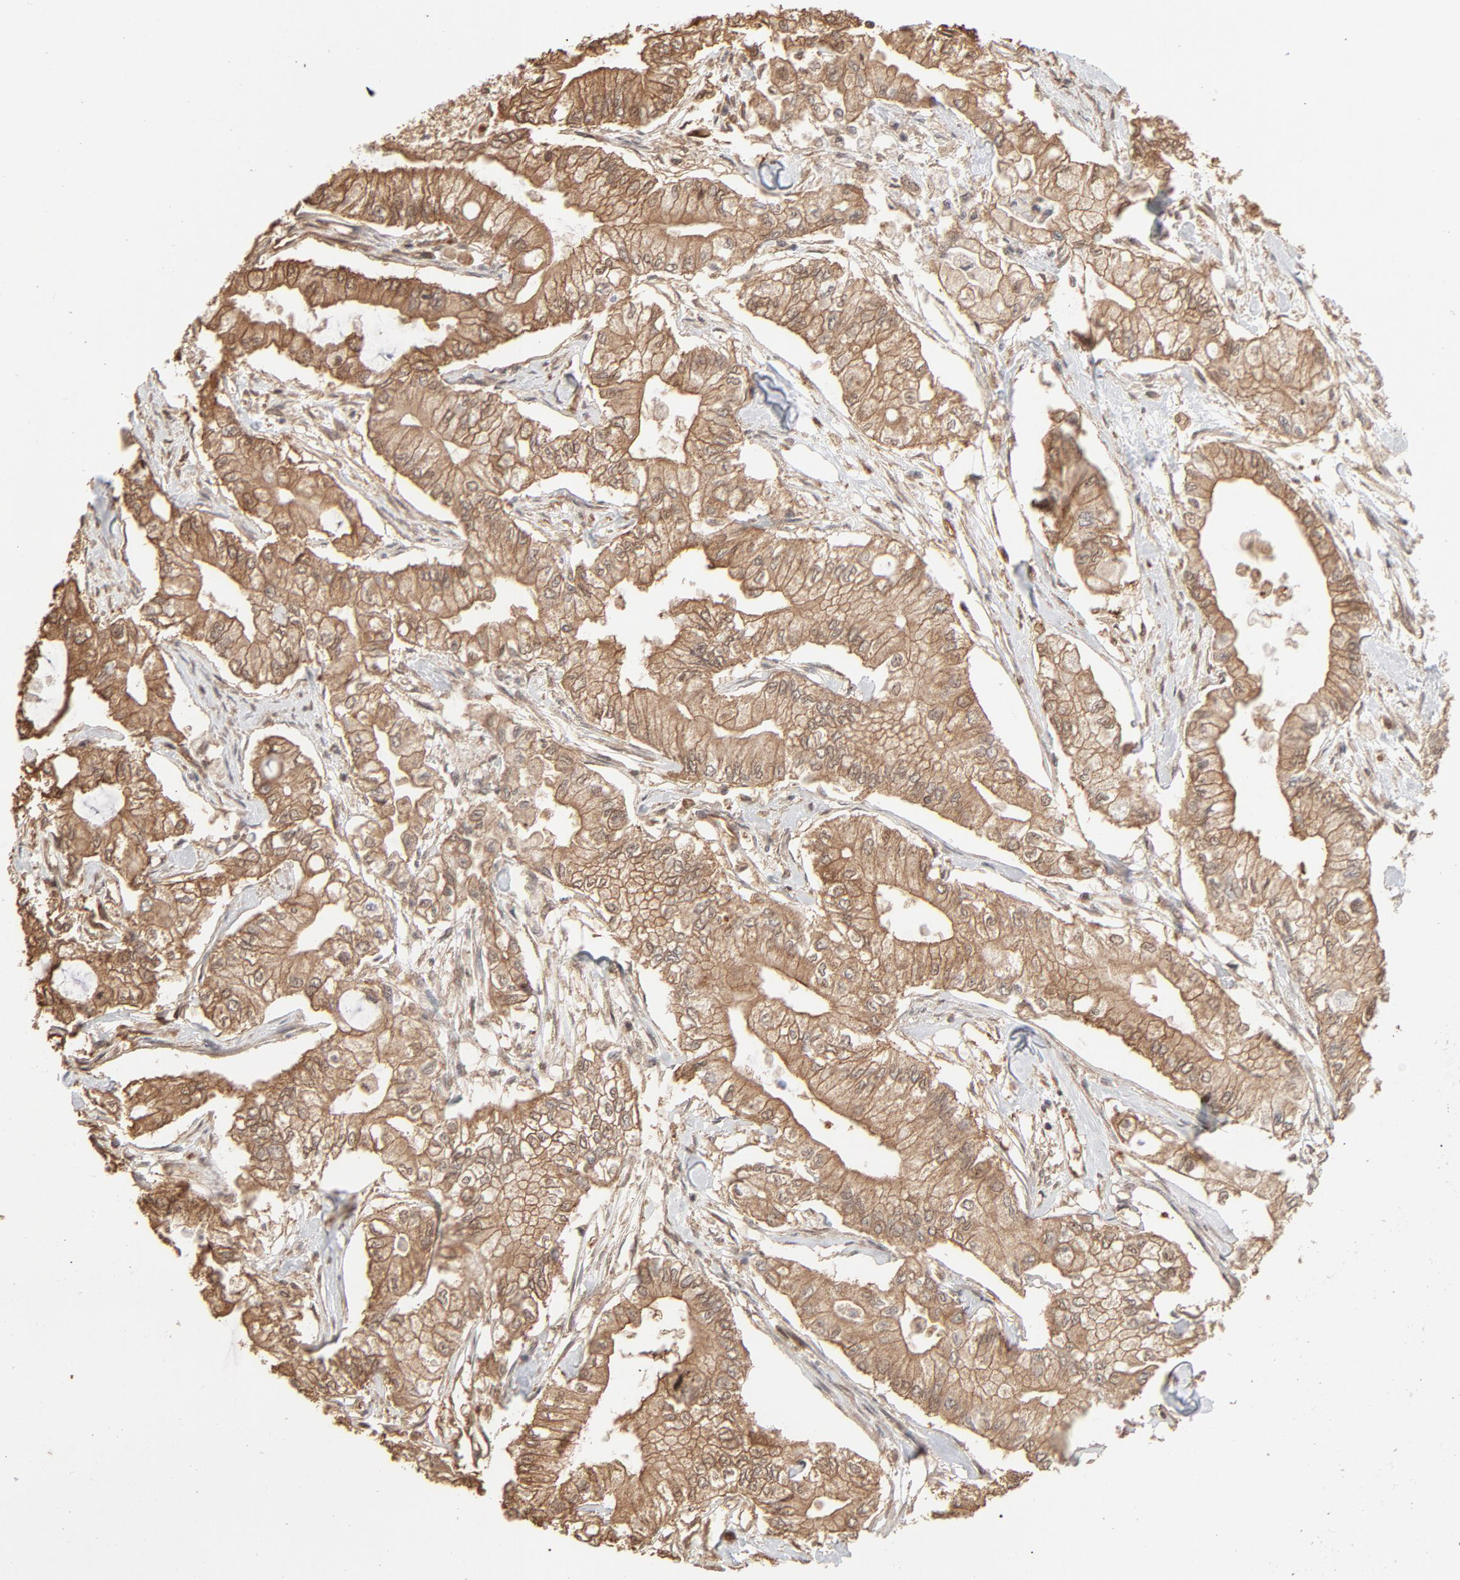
{"staining": {"intensity": "moderate", "quantity": ">75%", "location": "cytoplasmic/membranous"}, "tissue": "pancreatic cancer", "cell_type": "Tumor cells", "image_type": "cancer", "snomed": [{"axis": "morphology", "description": "Adenocarcinoma, NOS"}, {"axis": "topography", "description": "Pancreas"}], "caption": "Tumor cells demonstrate medium levels of moderate cytoplasmic/membranous positivity in about >75% of cells in pancreatic cancer (adenocarcinoma). Using DAB (brown) and hematoxylin (blue) stains, captured at high magnification using brightfield microscopy.", "gene": "PPP2CA", "patient": {"sex": "male", "age": 79}}